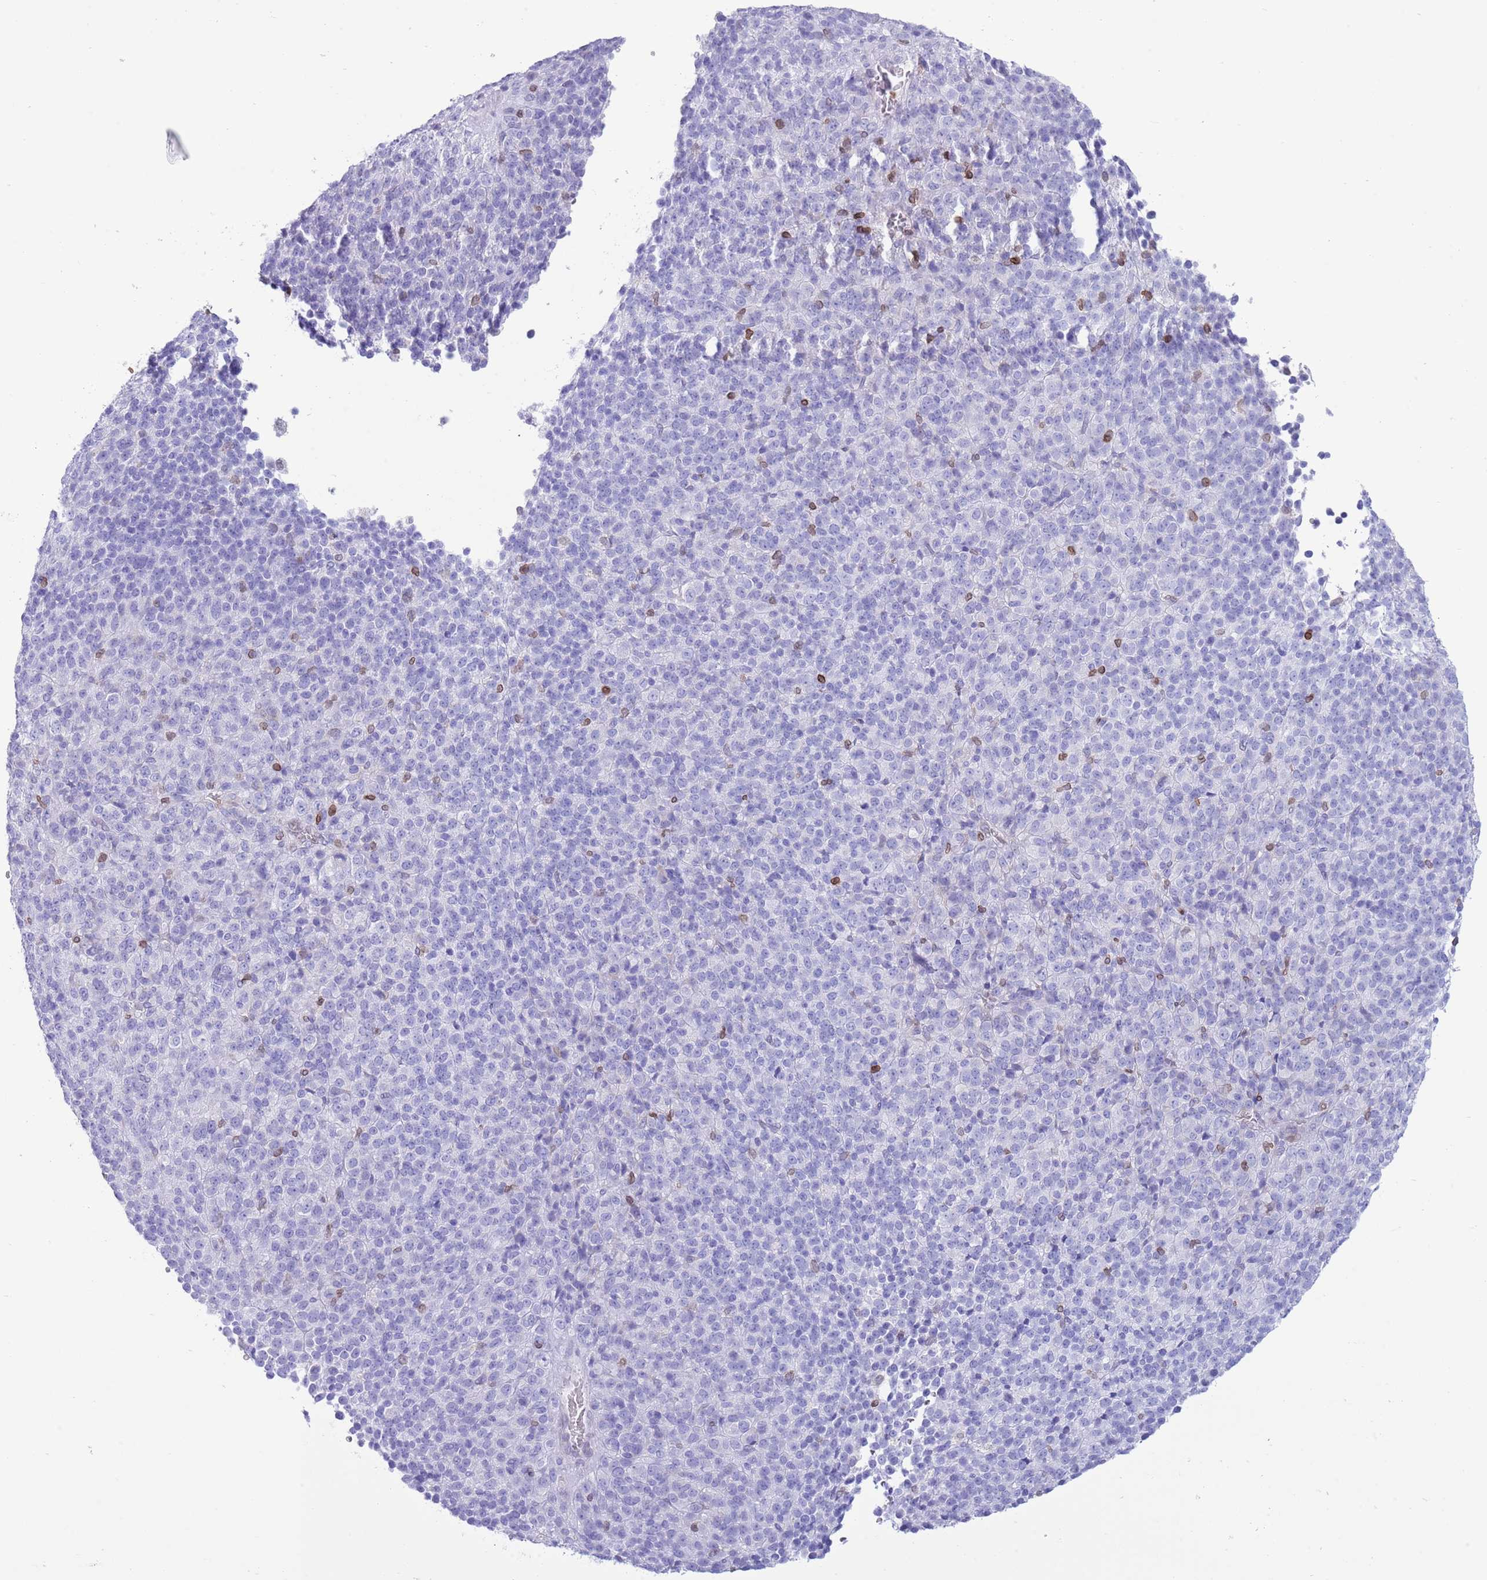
{"staining": {"intensity": "negative", "quantity": "none", "location": "none"}, "tissue": "melanoma", "cell_type": "Tumor cells", "image_type": "cancer", "snomed": [{"axis": "morphology", "description": "Malignant melanoma, Metastatic site"}, {"axis": "topography", "description": "Brain"}], "caption": "Human malignant melanoma (metastatic site) stained for a protein using immunohistochemistry demonstrates no staining in tumor cells.", "gene": "LBR", "patient": {"sex": "female", "age": 56}}